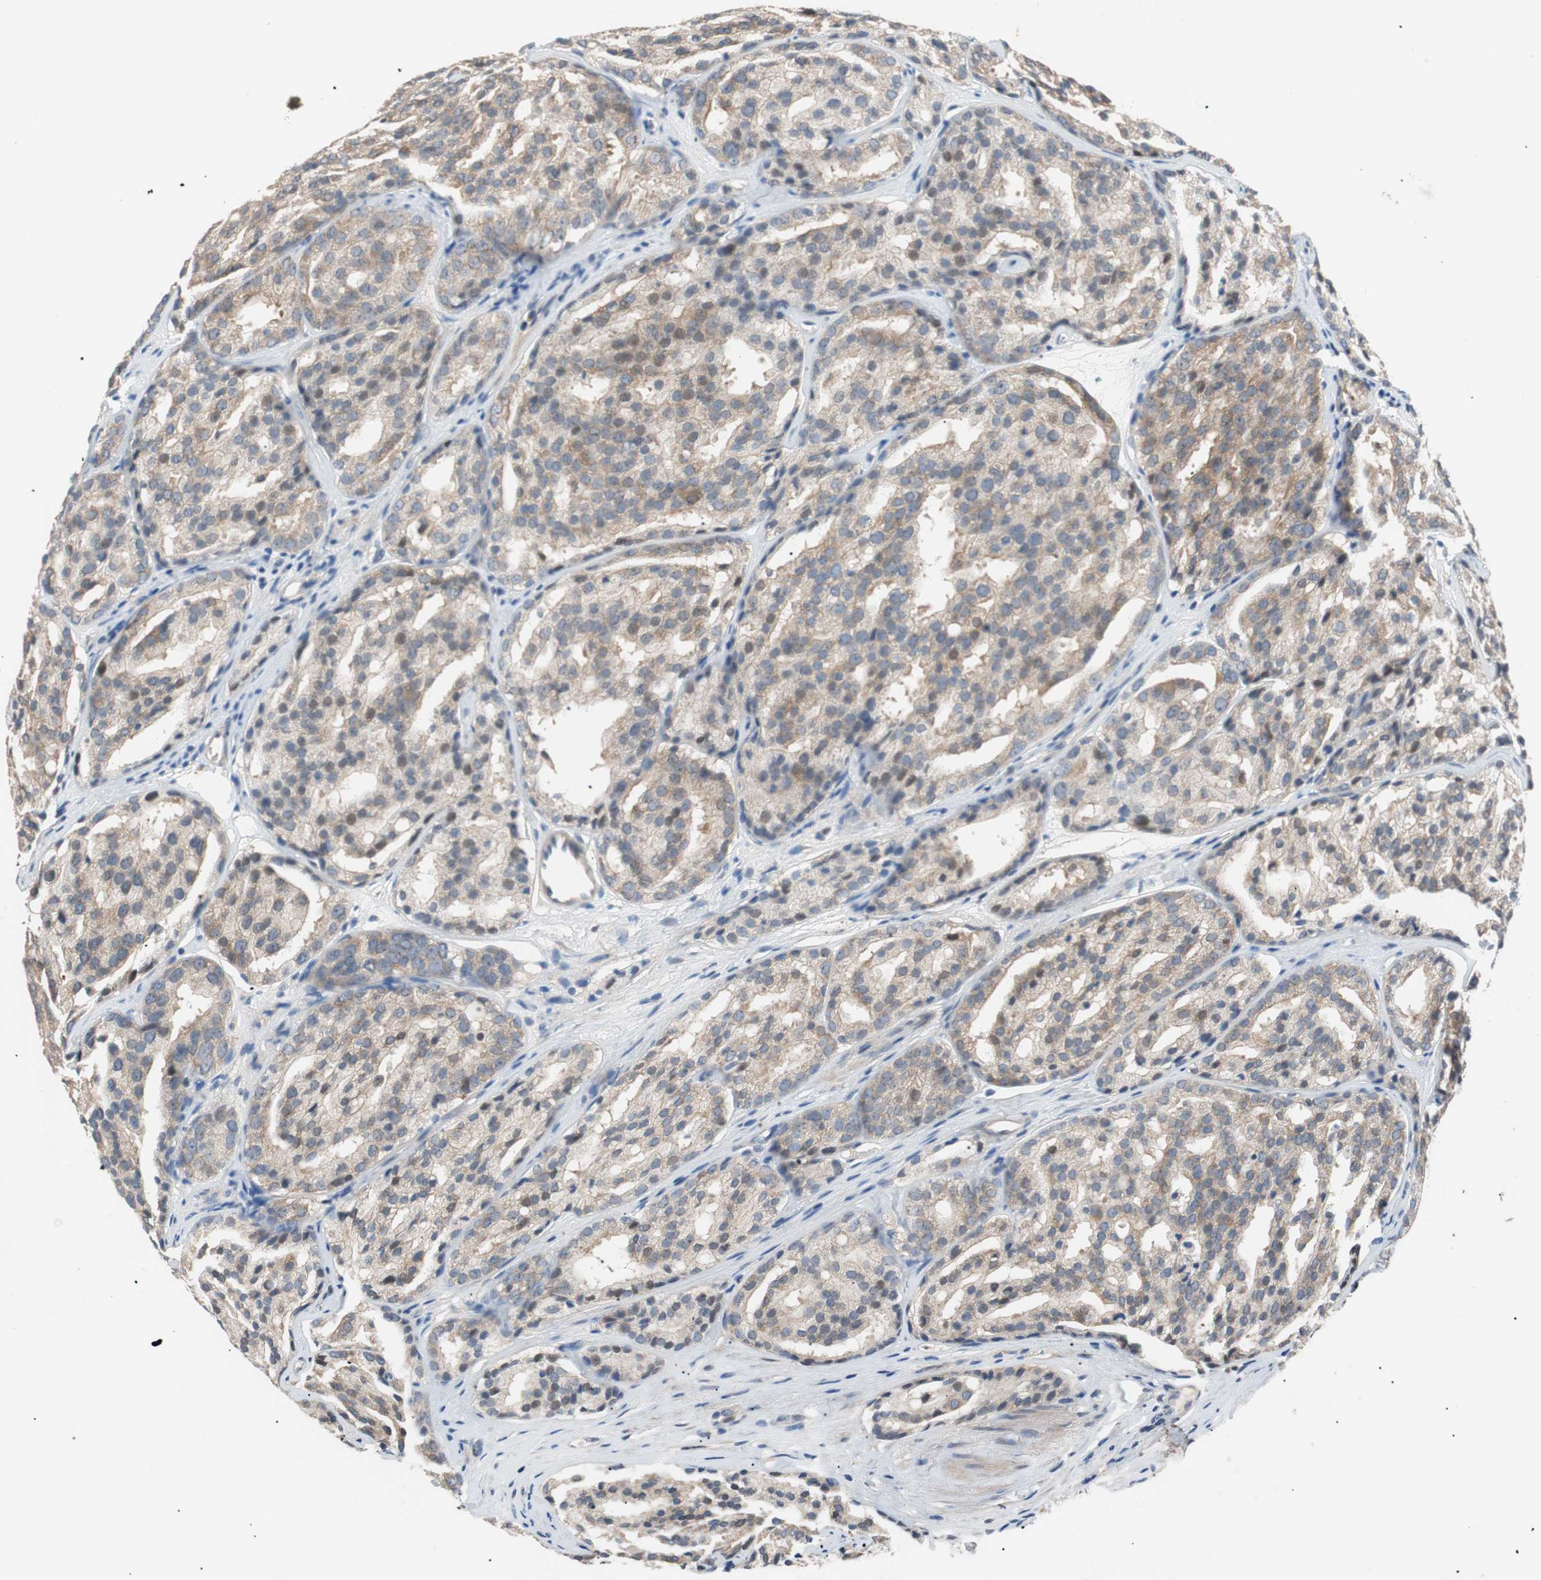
{"staining": {"intensity": "weak", "quantity": ">75%", "location": "cytoplasmic/membranous"}, "tissue": "prostate cancer", "cell_type": "Tumor cells", "image_type": "cancer", "snomed": [{"axis": "morphology", "description": "Adenocarcinoma, High grade"}, {"axis": "topography", "description": "Prostate"}], "caption": "Approximately >75% of tumor cells in prostate high-grade adenocarcinoma demonstrate weak cytoplasmic/membranous protein staining as visualized by brown immunohistochemical staining.", "gene": "PCK1", "patient": {"sex": "male", "age": 64}}